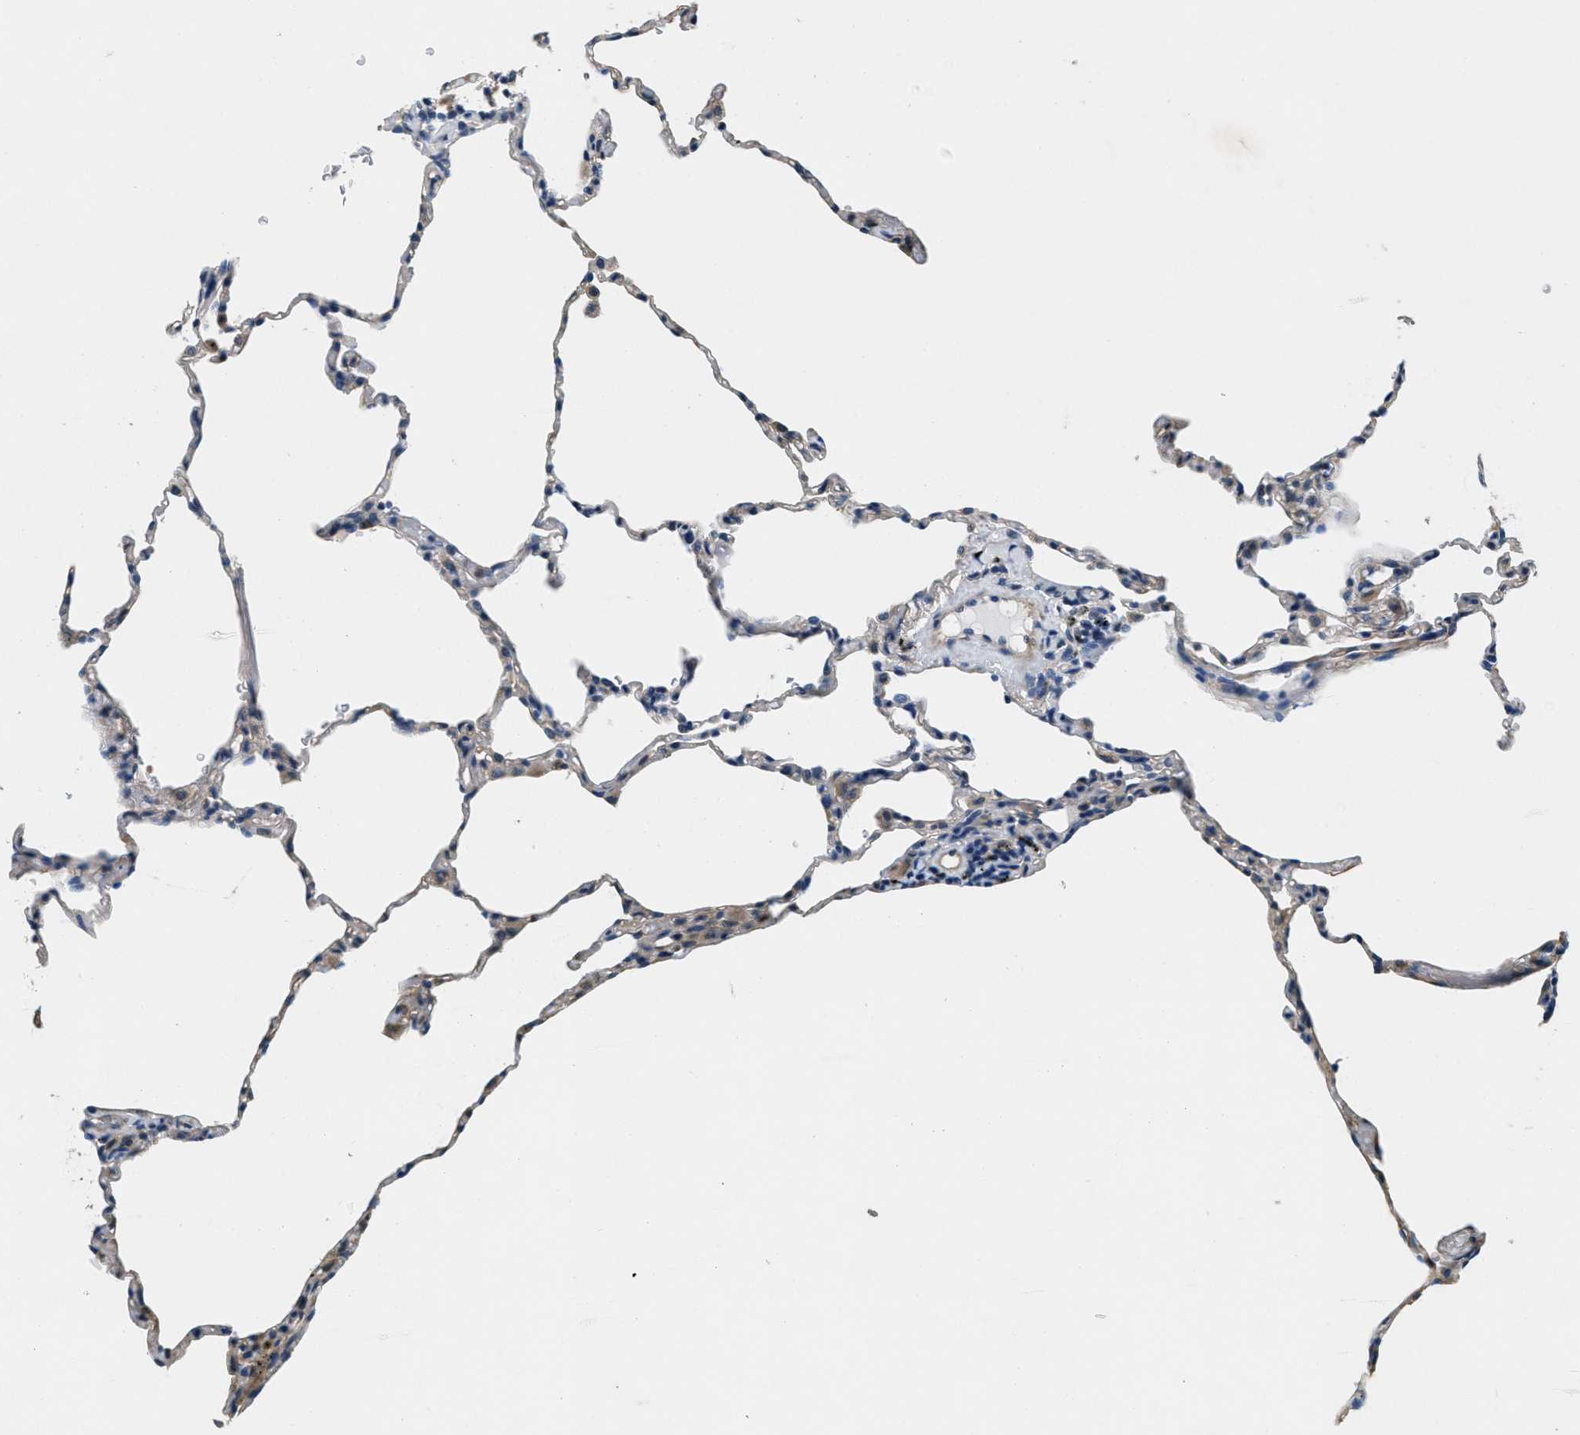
{"staining": {"intensity": "weak", "quantity": "<25%", "location": "cytoplasmic/membranous"}, "tissue": "lung", "cell_type": "Alveolar cells", "image_type": "normal", "snomed": [{"axis": "morphology", "description": "Normal tissue, NOS"}, {"axis": "topography", "description": "Lung"}], "caption": "Unremarkable lung was stained to show a protein in brown. There is no significant staining in alveolar cells.", "gene": "TOMM70", "patient": {"sex": "male", "age": 59}}